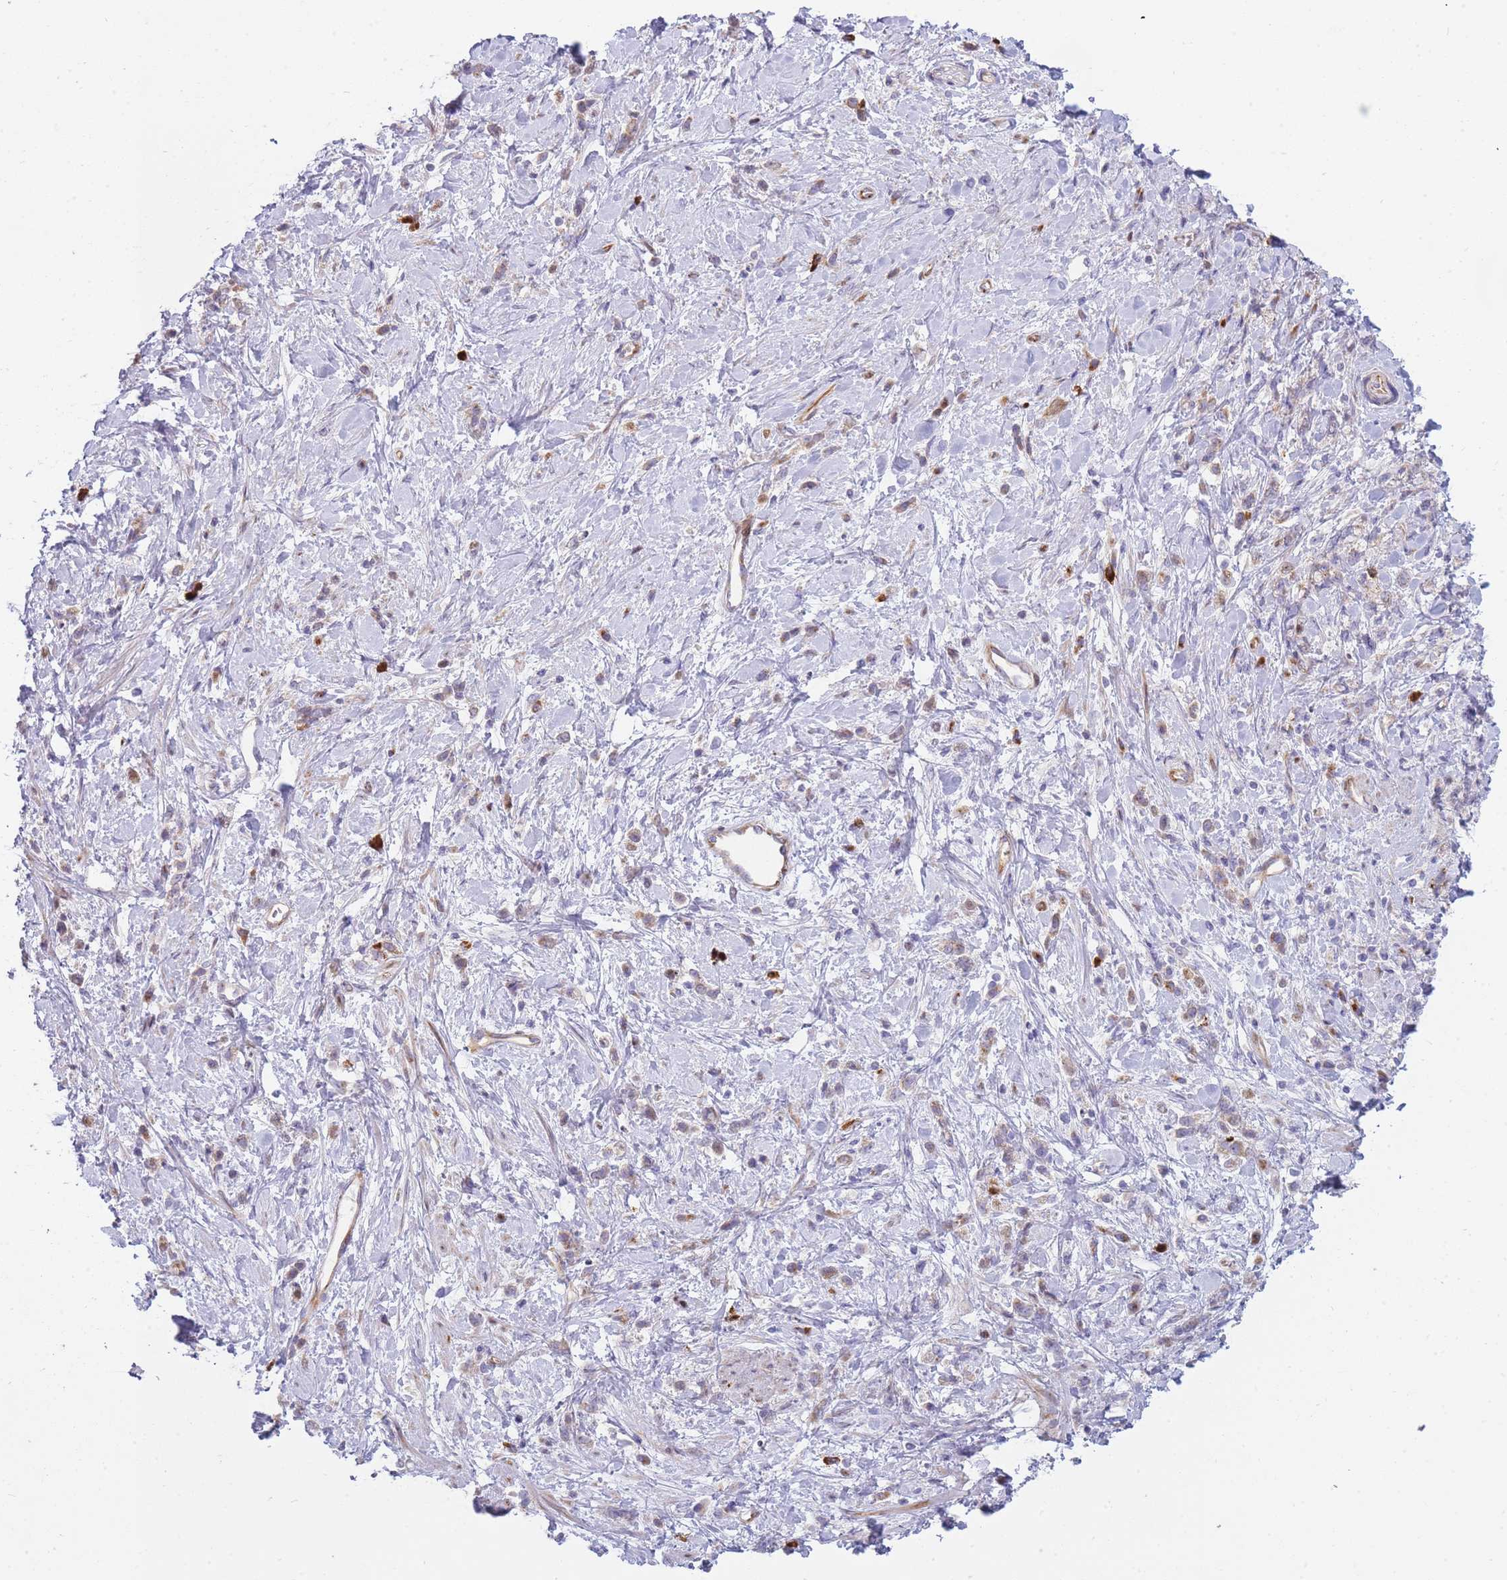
{"staining": {"intensity": "weak", "quantity": "25%-75%", "location": "cytoplasmic/membranous"}, "tissue": "stomach cancer", "cell_type": "Tumor cells", "image_type": "cancer", "snomed": [{"axis": "morphology", "description": "Adenocarcinoma, NOS"}, {"axis": "topography", "description": "Stomach"}], "caption": "This is an image of immunohistochemistry (IHC) staining of stomach adenocarcinoma, which shows weak expression in the cytoplasmic/membranous of tumor cells.", "gene": "ATP5MC2", "patient": {"sex": "female", "age": 60}}